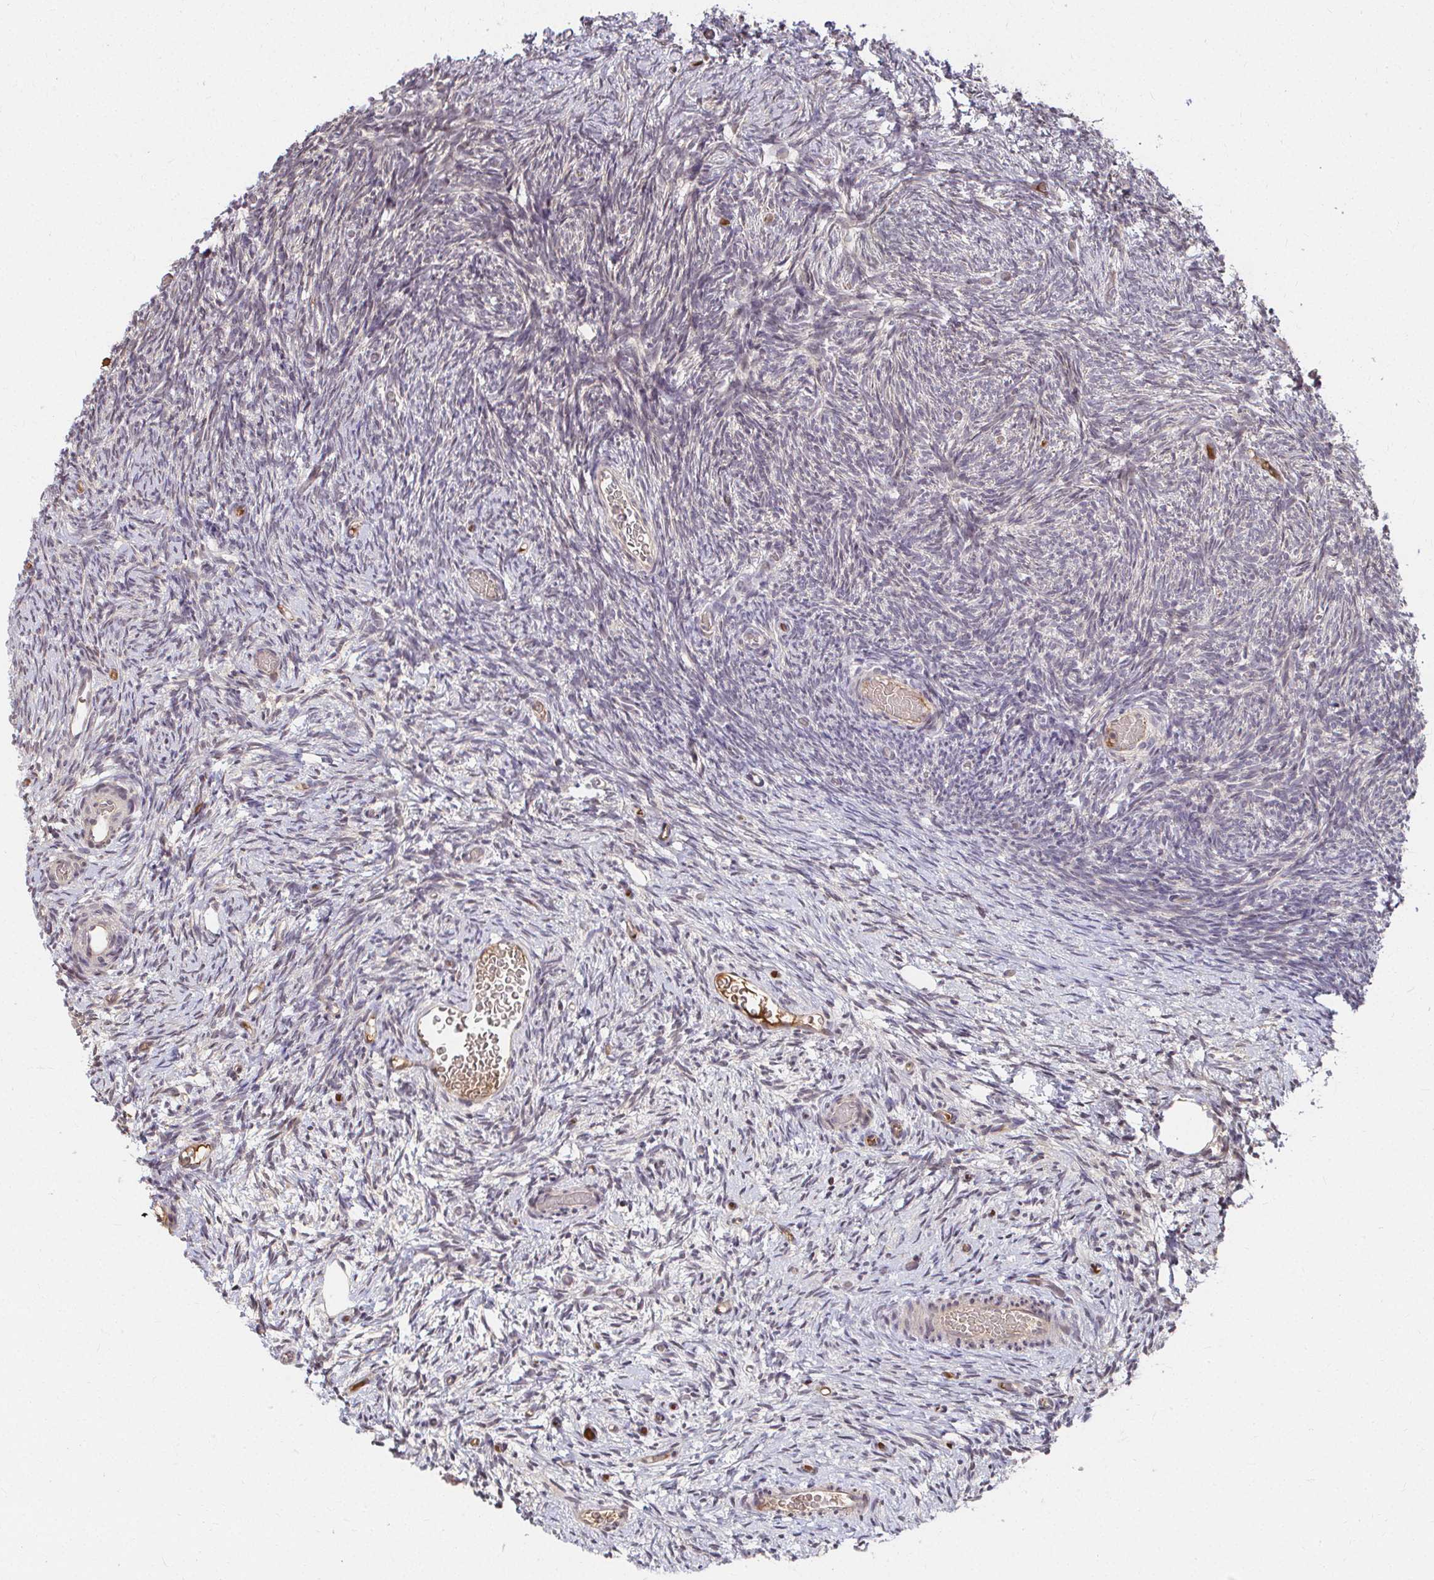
{"staining": {"intensity": "negative", "quantity": "none", "location": "none"}, "tissue": "ovary", "cell_type": "Ovarian stroma cells", "image_type": "normal", "snomed": [{"axis": "morphology", "description": "Normal tissue, NOS"}, {"axis": "topography", "description": "Ovary"}], "caption": "Ovary stained for a protein using IHC demonstrates no expression ovarian stroma cells.", "gene": "ANK3", "patient": {"sex": "female", "age": 39}}